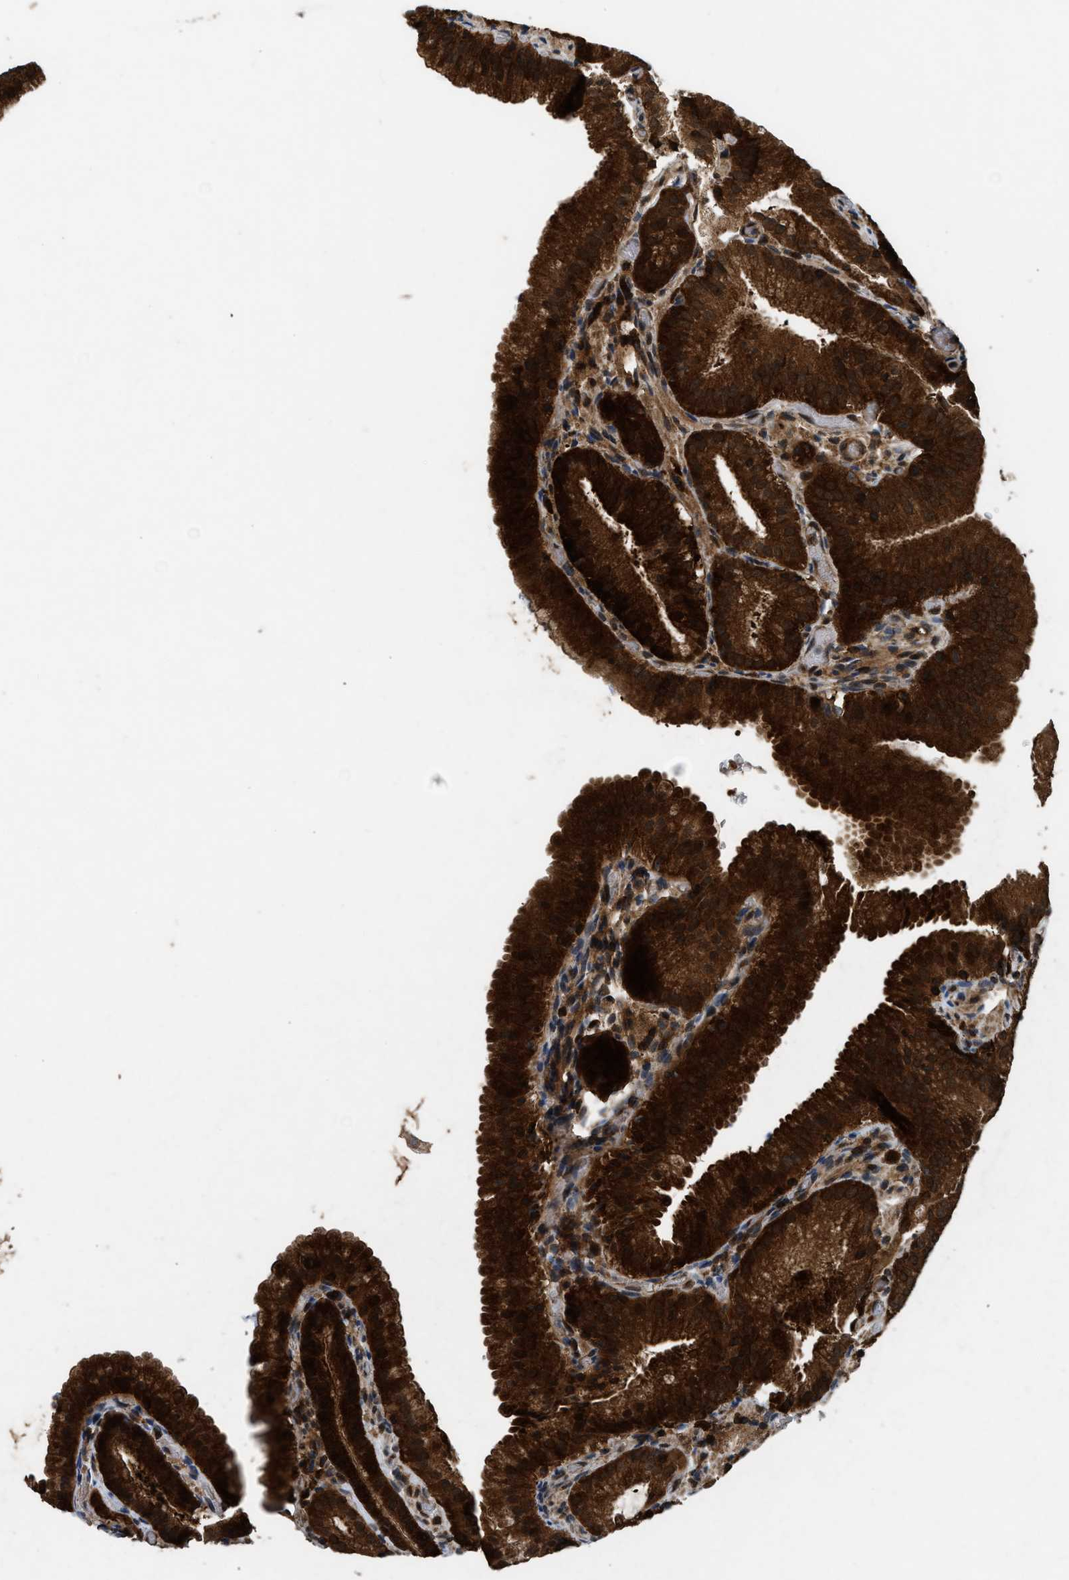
{"staining": {"intensity": "strong", "quantity": ">75%", "location": "cytoplasmic/membranous"}, "tissue": "gallbladder", "cell_type": "Glandular cells", "image_type": "normal", "snomed": [{"axis": "morphology", "description": "Normal tissue, NOS"}, {"axis": "topography", "description": "Gallbladder"}], "caption": "Gallbladder stained with immunohistochemistry exhibits strong cytoplasmic/membranous expression in about >75% of glandular cells.", "gene": "OXSR1", "patient": {"sex": "male", "age": 54}}